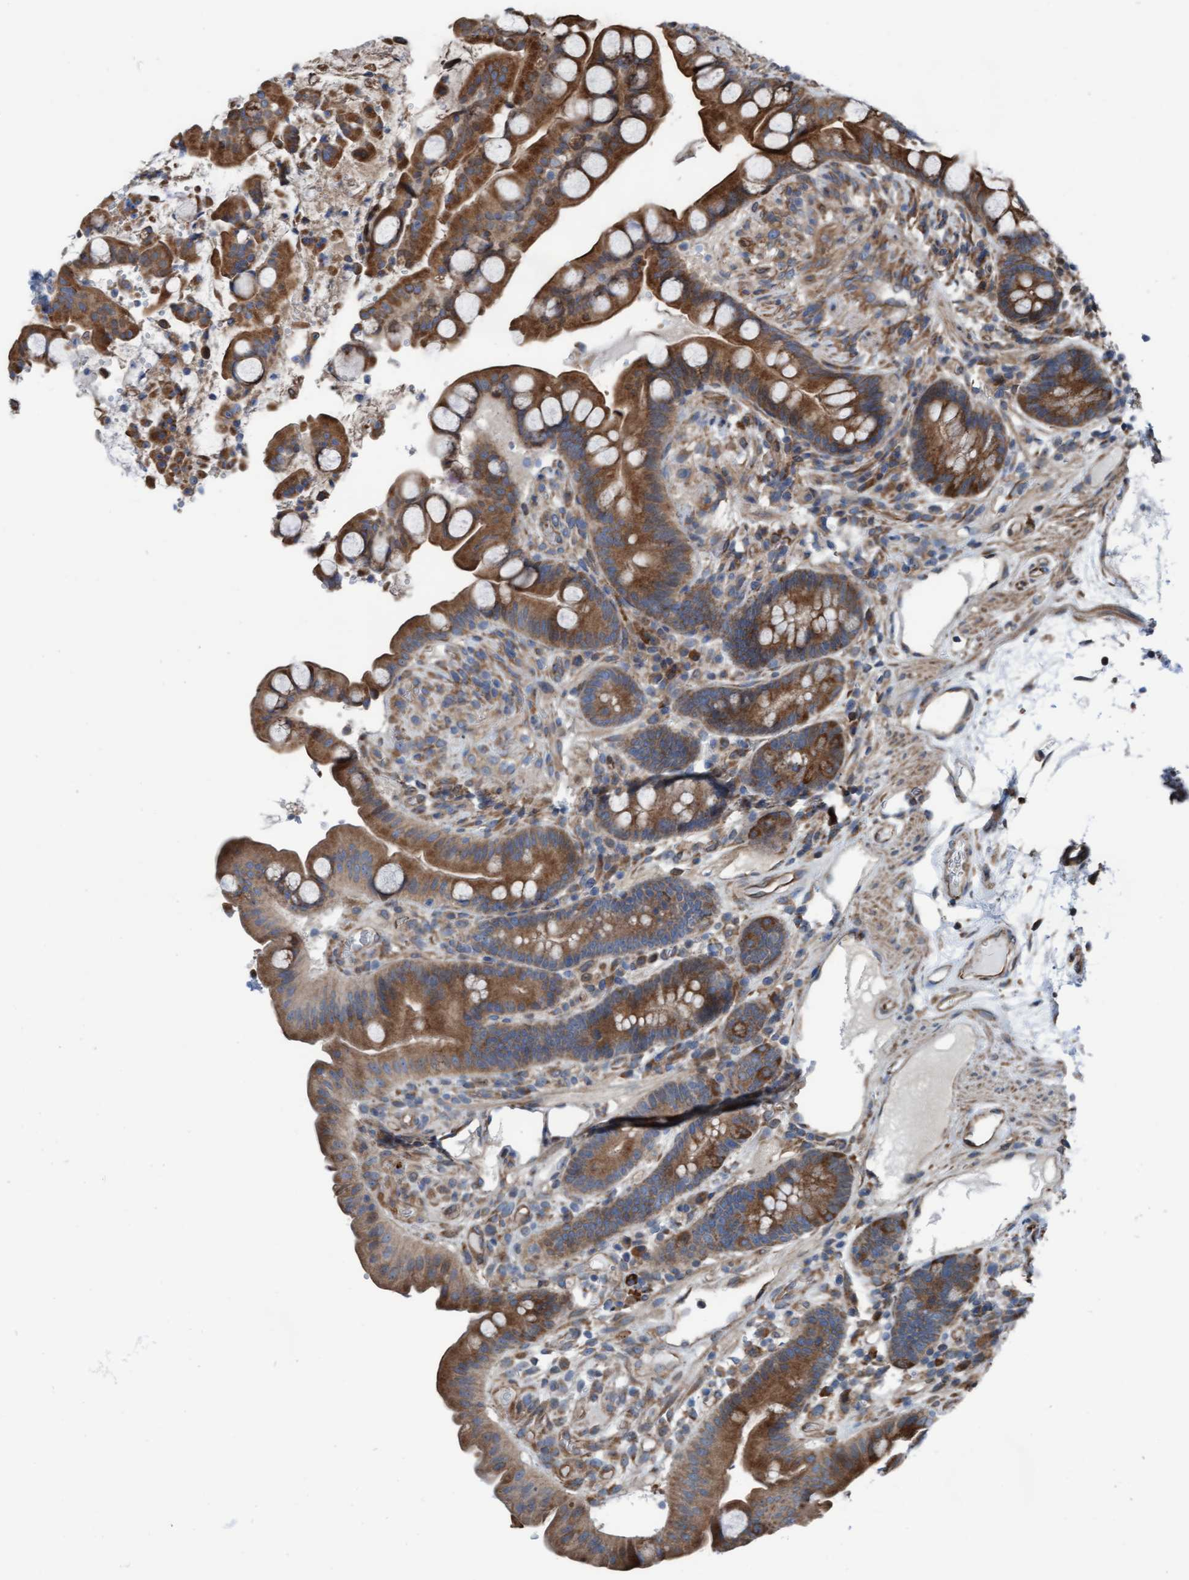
{"staining": {"intensity": "weak", "quantity": "<25%", "location": "cytoplasmic/membranous"}, "tissue": "colon", "cell_type": "Endothelial cells", "image_type": "normal", "snomed": [{"axis": "morphology", "description": "Normal tissue, NOS"}, {"axis": "topography", "description": "Colon"}], "caption": "Immunohistochemistry (IHC) image of benign colon stained for a protein (brown), which shows no staining in endothelial cells.", "gene": "RAP1GAP2", "patient": {"sex": "male", "age": 73}}